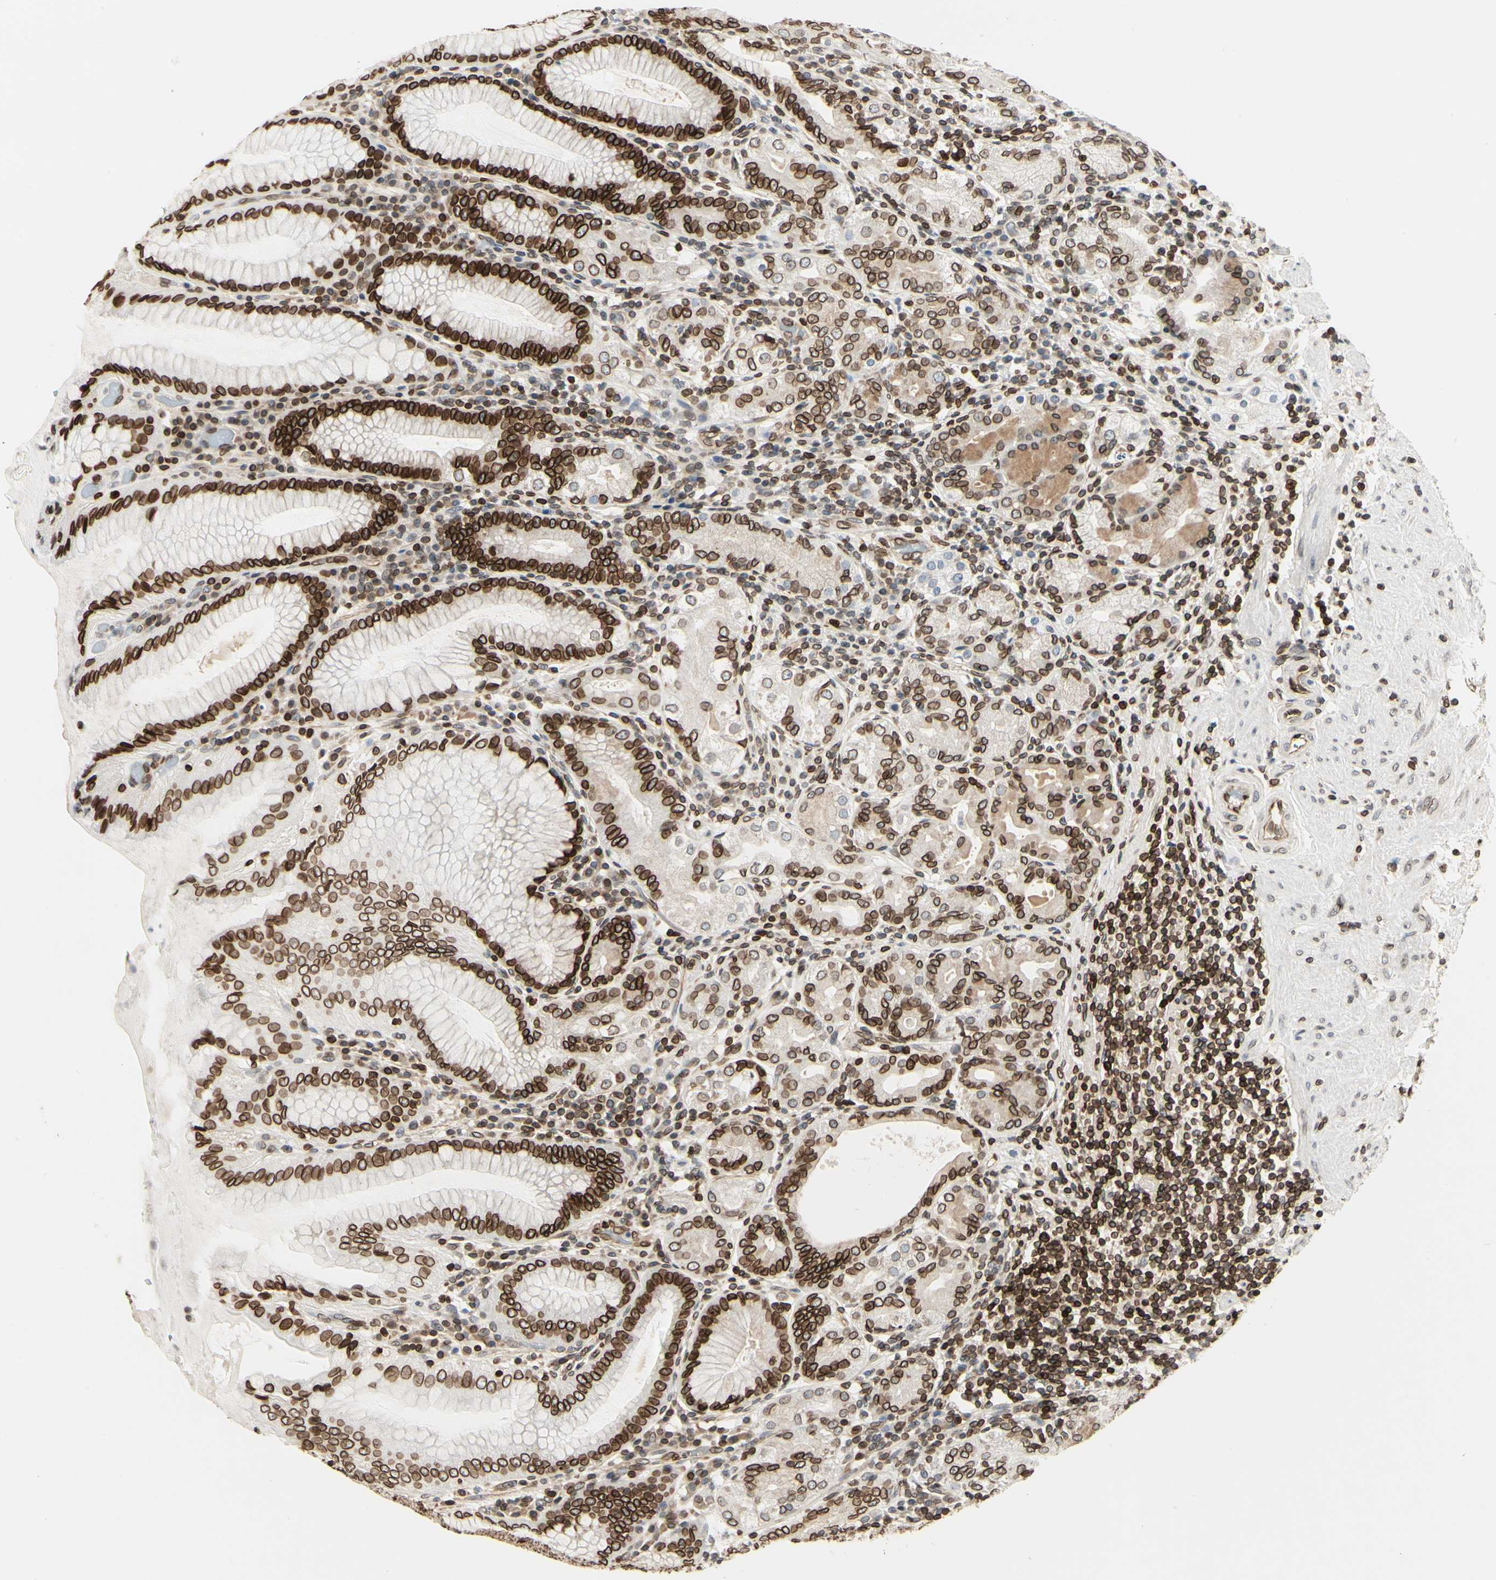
{"staining": {"intensity": "strong", "quantity": ">75%", "location": "cytoplasmic/membranous,nuclear"}, "tissue": "stomach", "cell_type": "Glandular cells", "image_type": "normal", "snomed": [{"axis": "morphology", "description": "Normal tissue, NOS"}, {"axis": "topography", "description": "Stomach, lower"}], "caption": "Approximately >75% of glandular cells in unremarkable human stomach demonstrate strong cytoplasmic/membranous,nuclear protein staining as visualized by brown immunohistochemical staining.", "gene": "TMPO", "patient": {"sex": "female", "age": 76}}